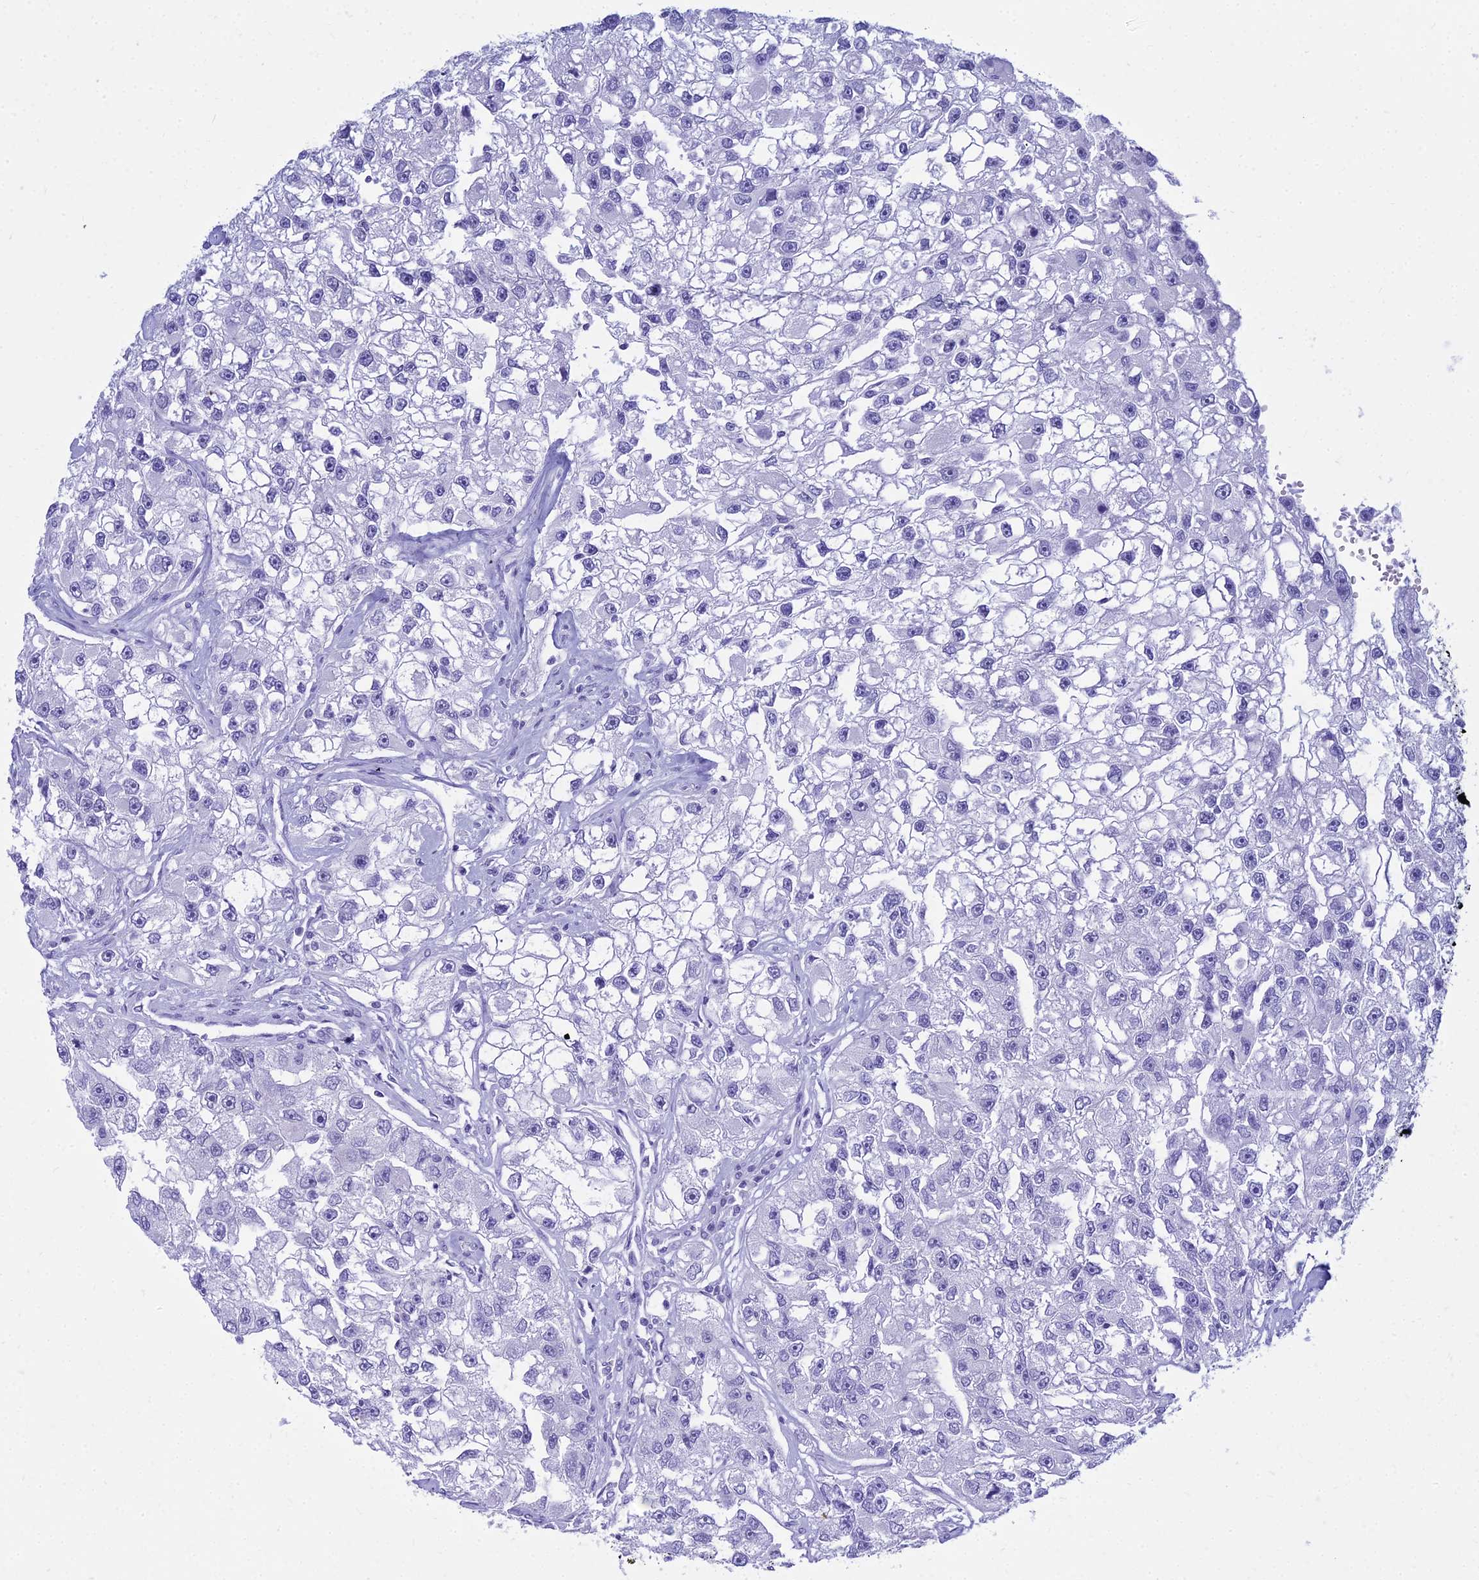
{"staining": {"intensity": "negative", "quantity": "none", "location": "none"}, "tissue": "renal cancer", "cell_type": "Tumor cells", "image_type": "cancer", "snomed": [{"axis": "morphology", "description": "Adenocarcinoma, NOS"}, {"axis": "topography", "description": "Kidney"}], "caption": "Tumor cells are negative for protein expression in human renal adenocarcinoma. The staining is performed using DAB (3,3'-diaminobenzidine) brown chromogen with nuclei counter-stained in using hematoxylin.", "gene": "PATE4", "patient": {"sex": "male", "age": 63}}